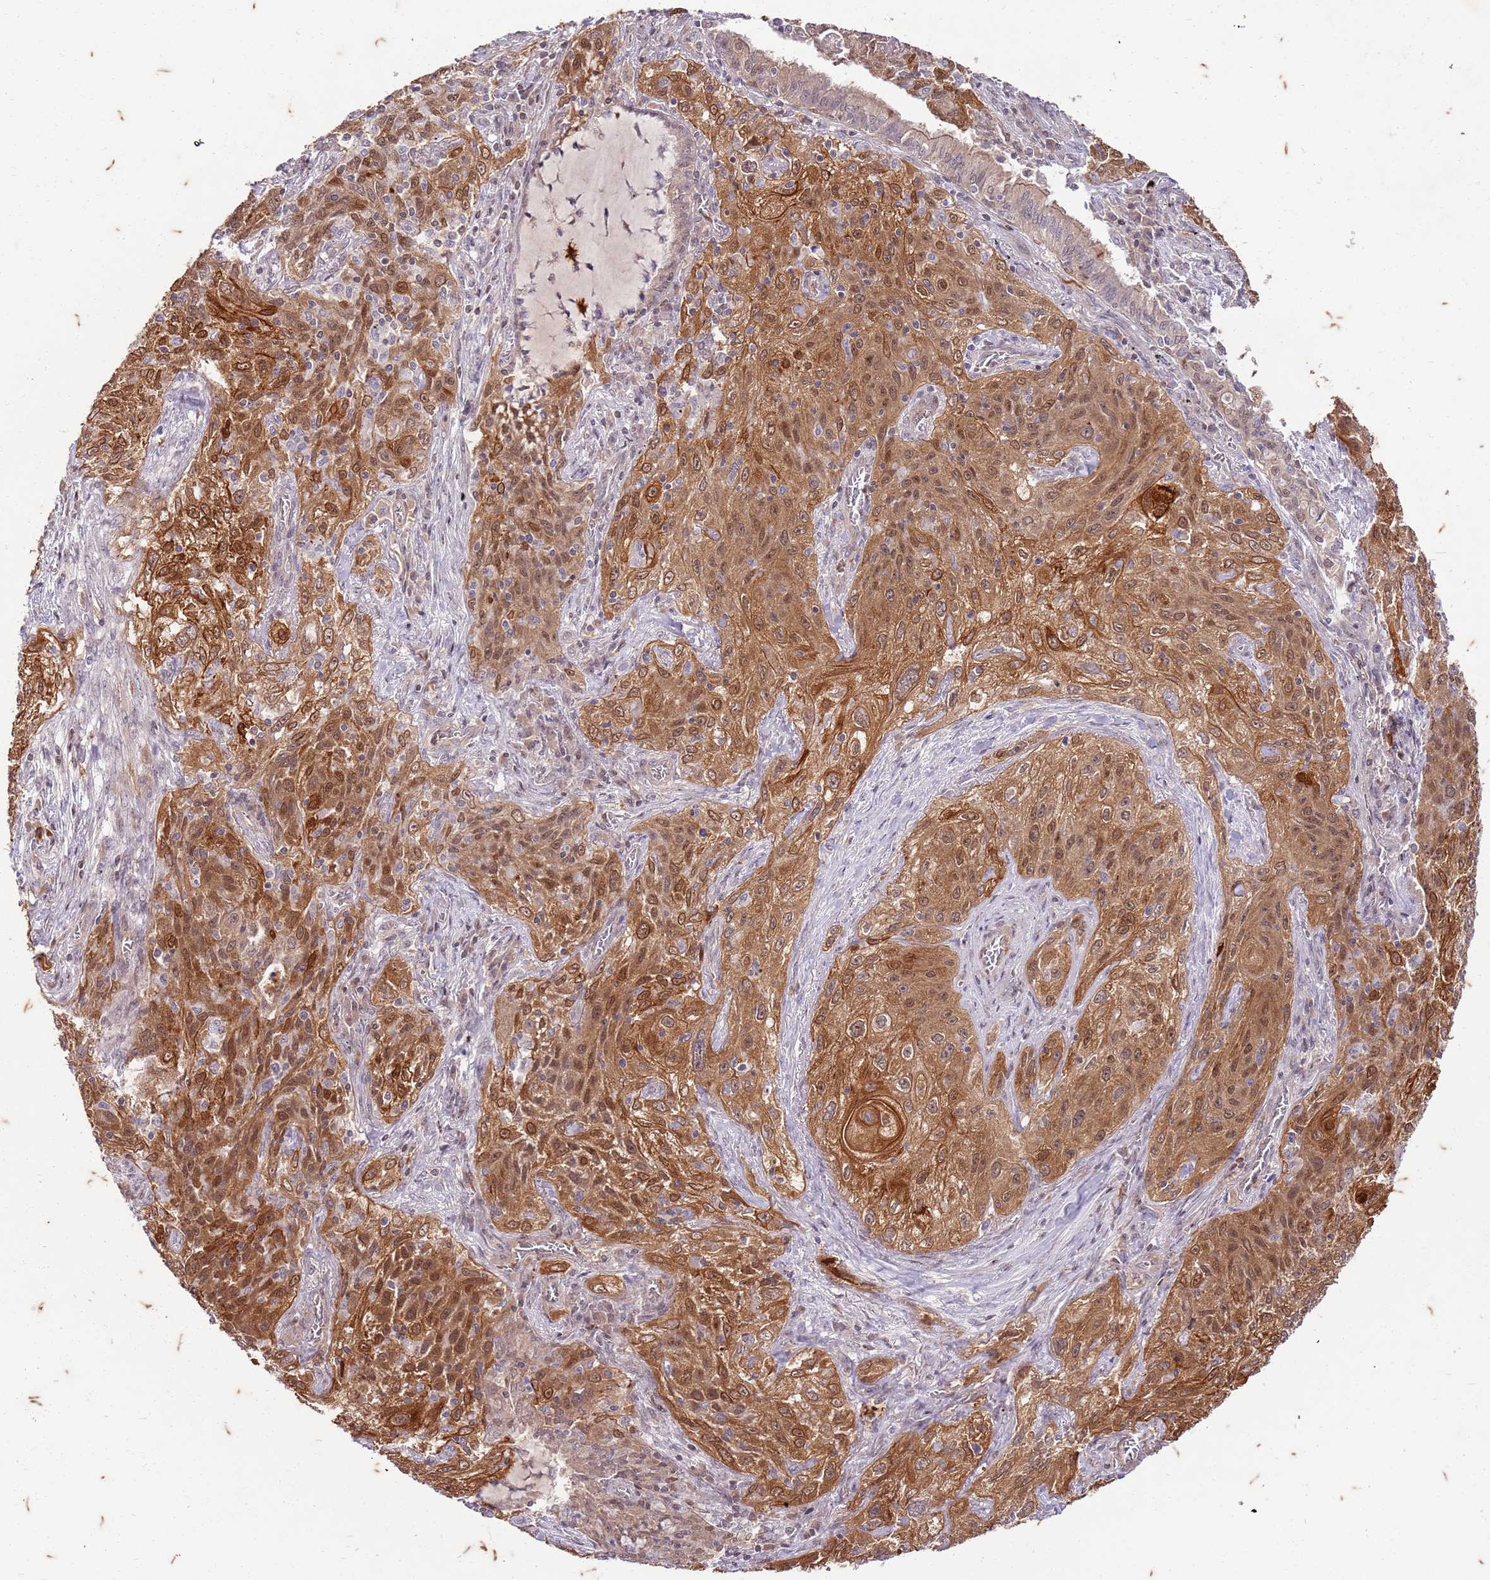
{"staining": {"intensity": "moderate", "quantity": ">75%", "location": "cytoplasmic/membranous,nuclear"}, "tissue": "lung cancer", "cell_type": "Tumor cells", "image_type": "cancer", "snomed": [{"axis": "morphology", "description": "Squamous cell carcinoma, NOS"}, {"axis": "topography", "description": "Lung"}], "caption": "A brown stain shows moderate cytoplasmic/membranous and nuclear staining of a protein in human lung squamous cell carcinoma tumor cells.", "gene": "RAPGEF3", "patient": {"sex": "female", "age": 69}}